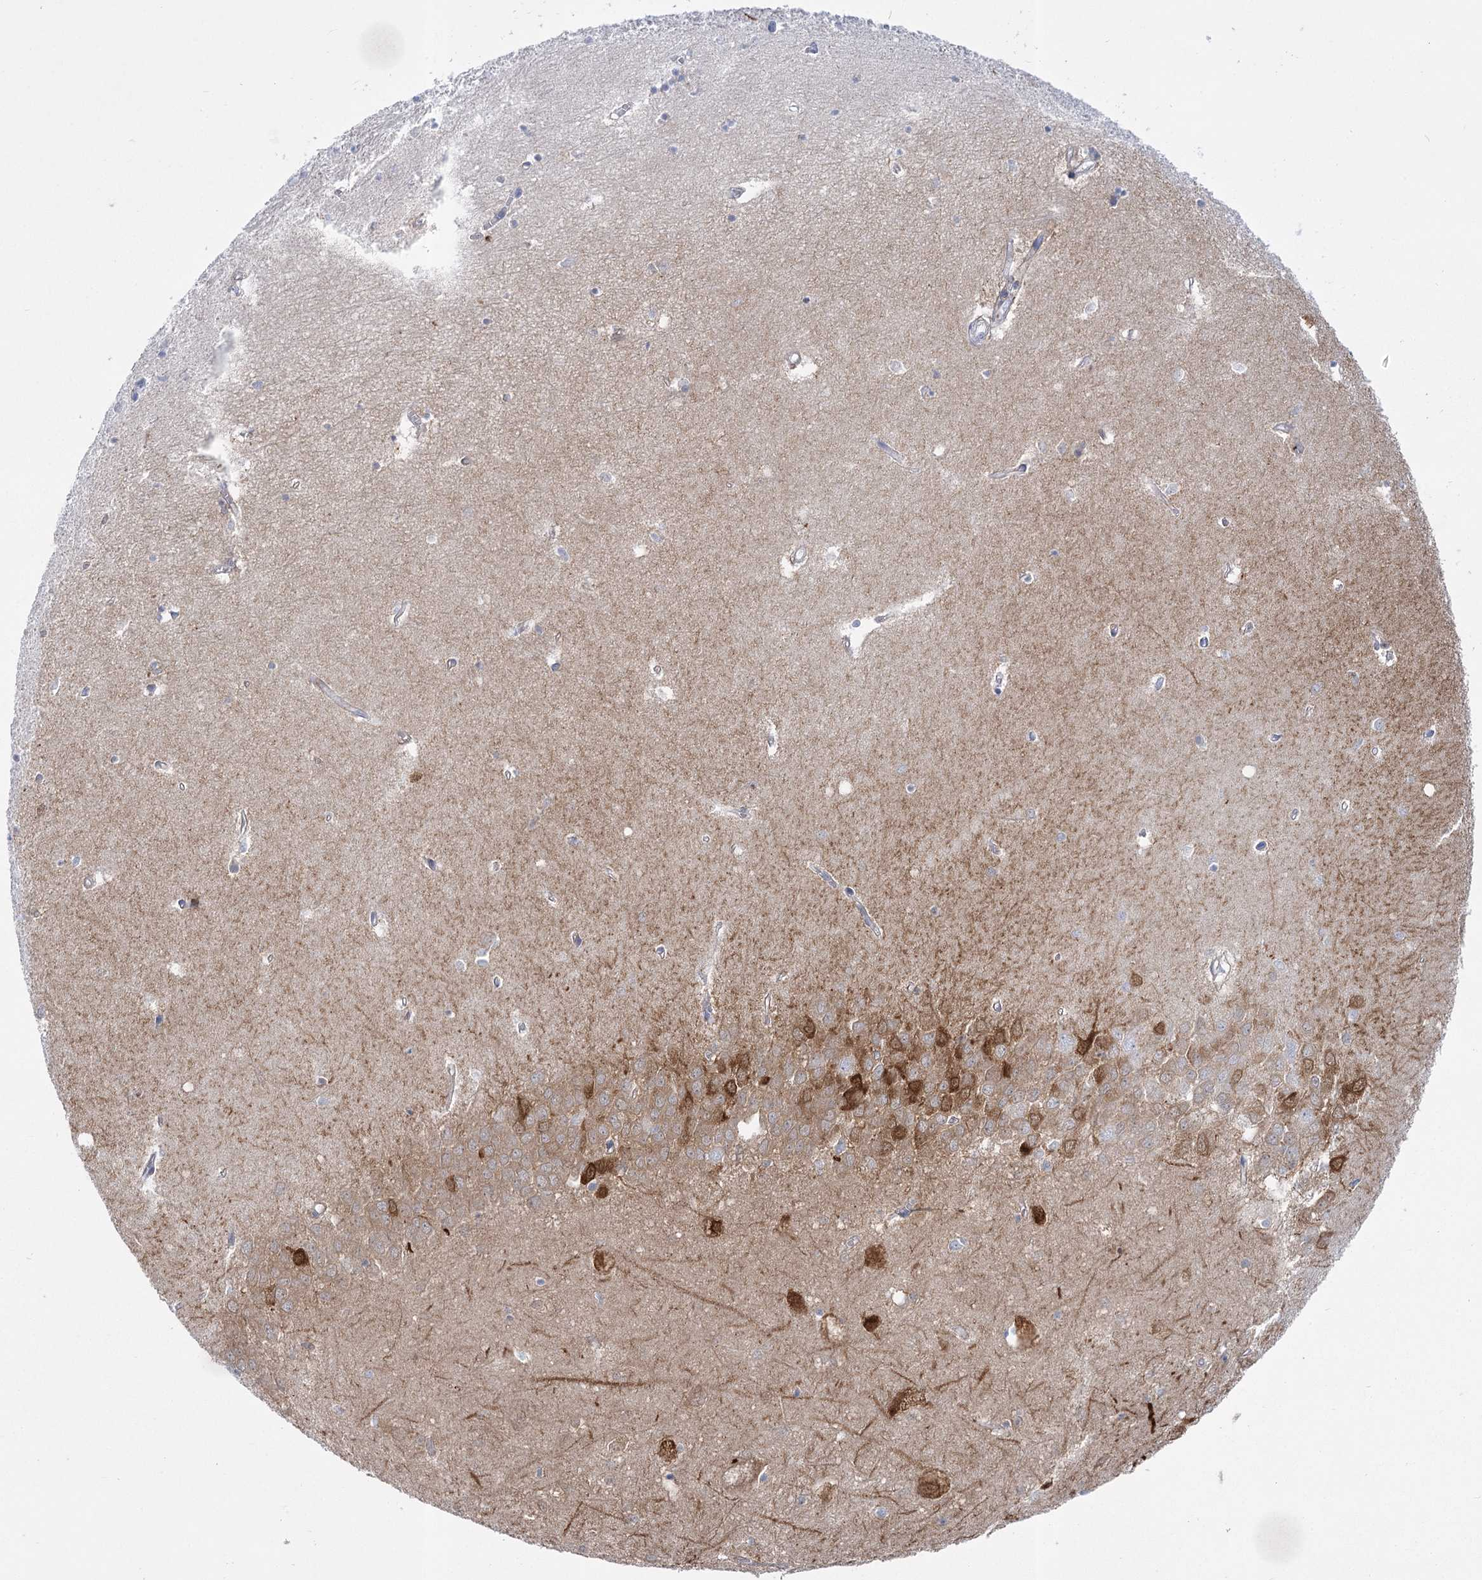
{"staining": {"intensity": "negative", "quantity": "none", "location": "none"}, "tissue": "hippocampus", "cell_type": "Glial cells", "image_type": "normal", "snomed": [{"axis": "morphology", "description": "Normal tissue, NOS"}, {"axis": "topography", "description": "Hippocampus"}], "caption": "Immunohistochemistry photomicrograph of benign hippocampus: human hippocampus stained with DAB displays no significant protein expression in glial cells.", "gene": "PCDHA1", "patient": {"sex": "female", "age": 64}}